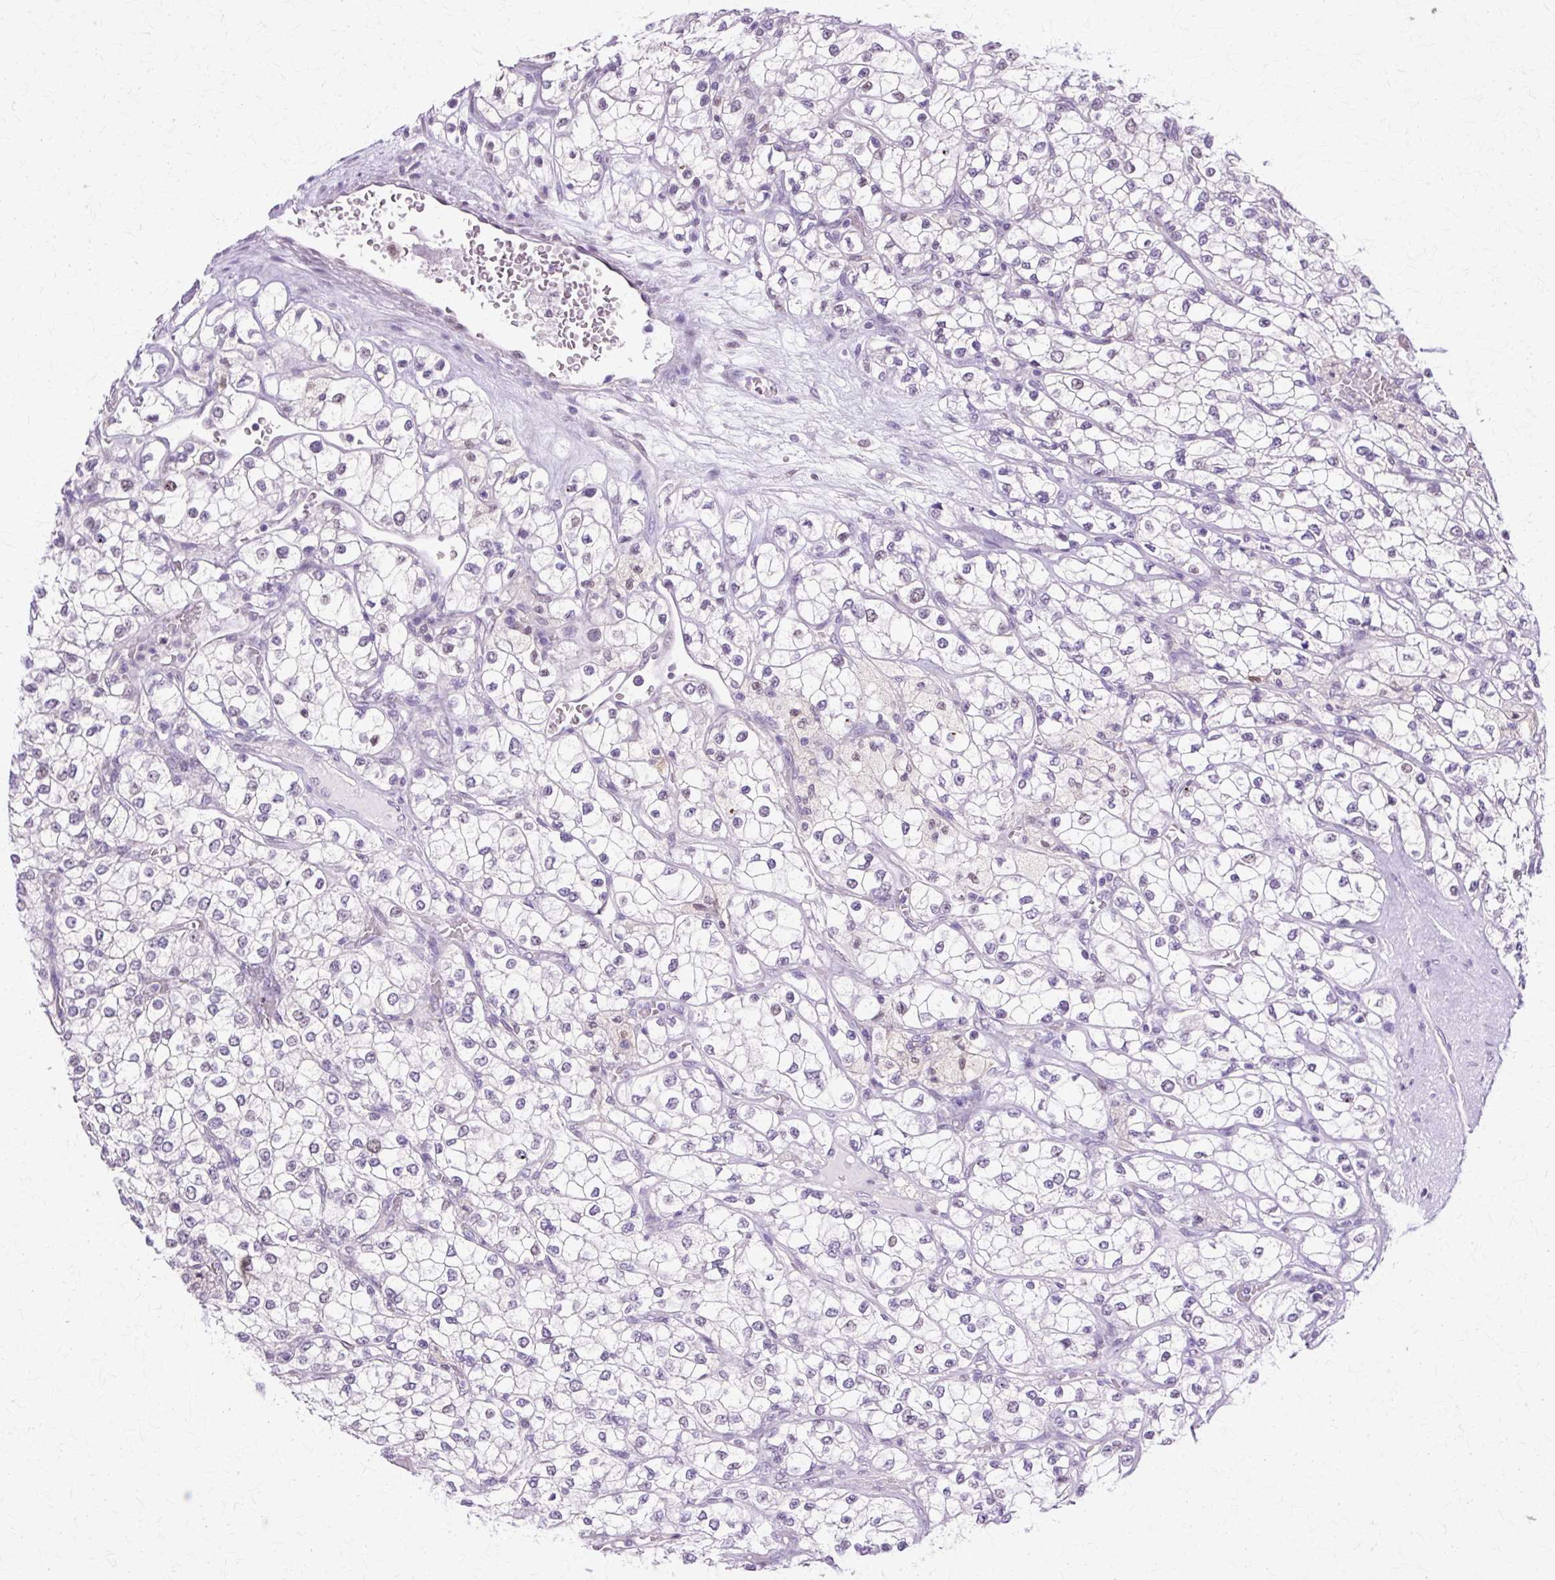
{"staining": {"intensity": "negative", "quantity": "none", "location": "none"}, "tissue": "renal cancer", "cell_type": "Tumor cells", "image_type": "cancer", "snomed": [{"axis": "morphology", "description": "Adenocarcinoma, NOS"}, {"axis": "topography", "description": "Kidney"}], "caption": "Protein analysis of renal cancer (adenocarcinoma) reveals no significant positivity in tumor cells.", "gene": "HSPA8", "patient": {"sex": "male", "age": 80}}